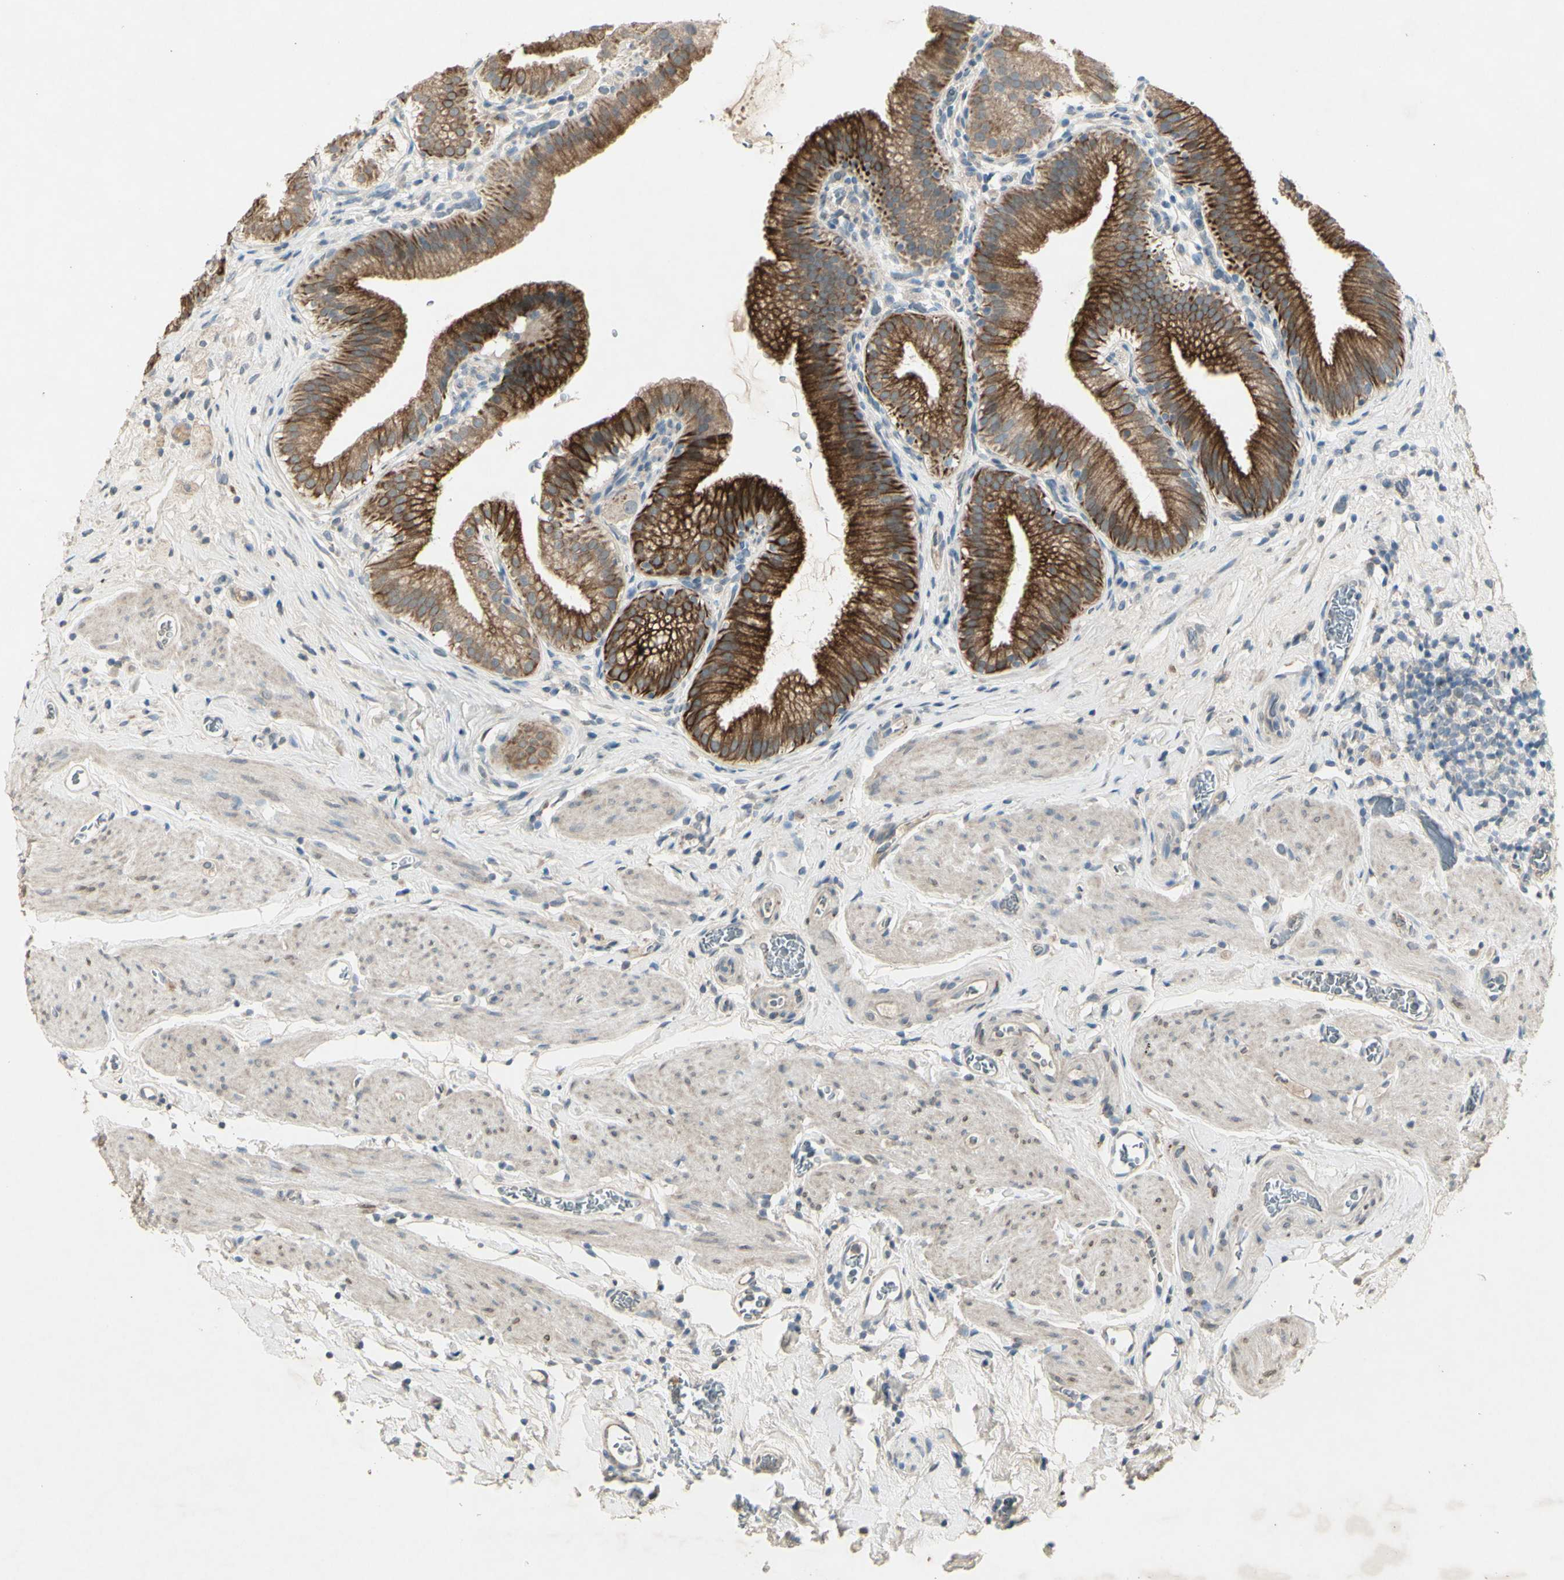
{"staining": {"intensity": "moderate", "quantity": ">75%", "location": "cytoplasmic/membranous"}, "tissue": "gallbladder", "cell_type": "Glandular cells", "image_type": "normal", "snomed": [{"axis": "morphology", "description": "Normal tissue, NOS"}, {"axis": "topography", "description": "Gallbladder"}], "caption": "DAB (3,3'-diaminobenzidine) immunohistochemical staining of normal human gallbladder shows moderate cytoplasmic/membranous protein staining in about >75% of glandular cells. The protein is shown in brown color, while the nuclei are stained blue.", "gene": "TIMM21", "patient": {"sex": "male", "age": 54}}